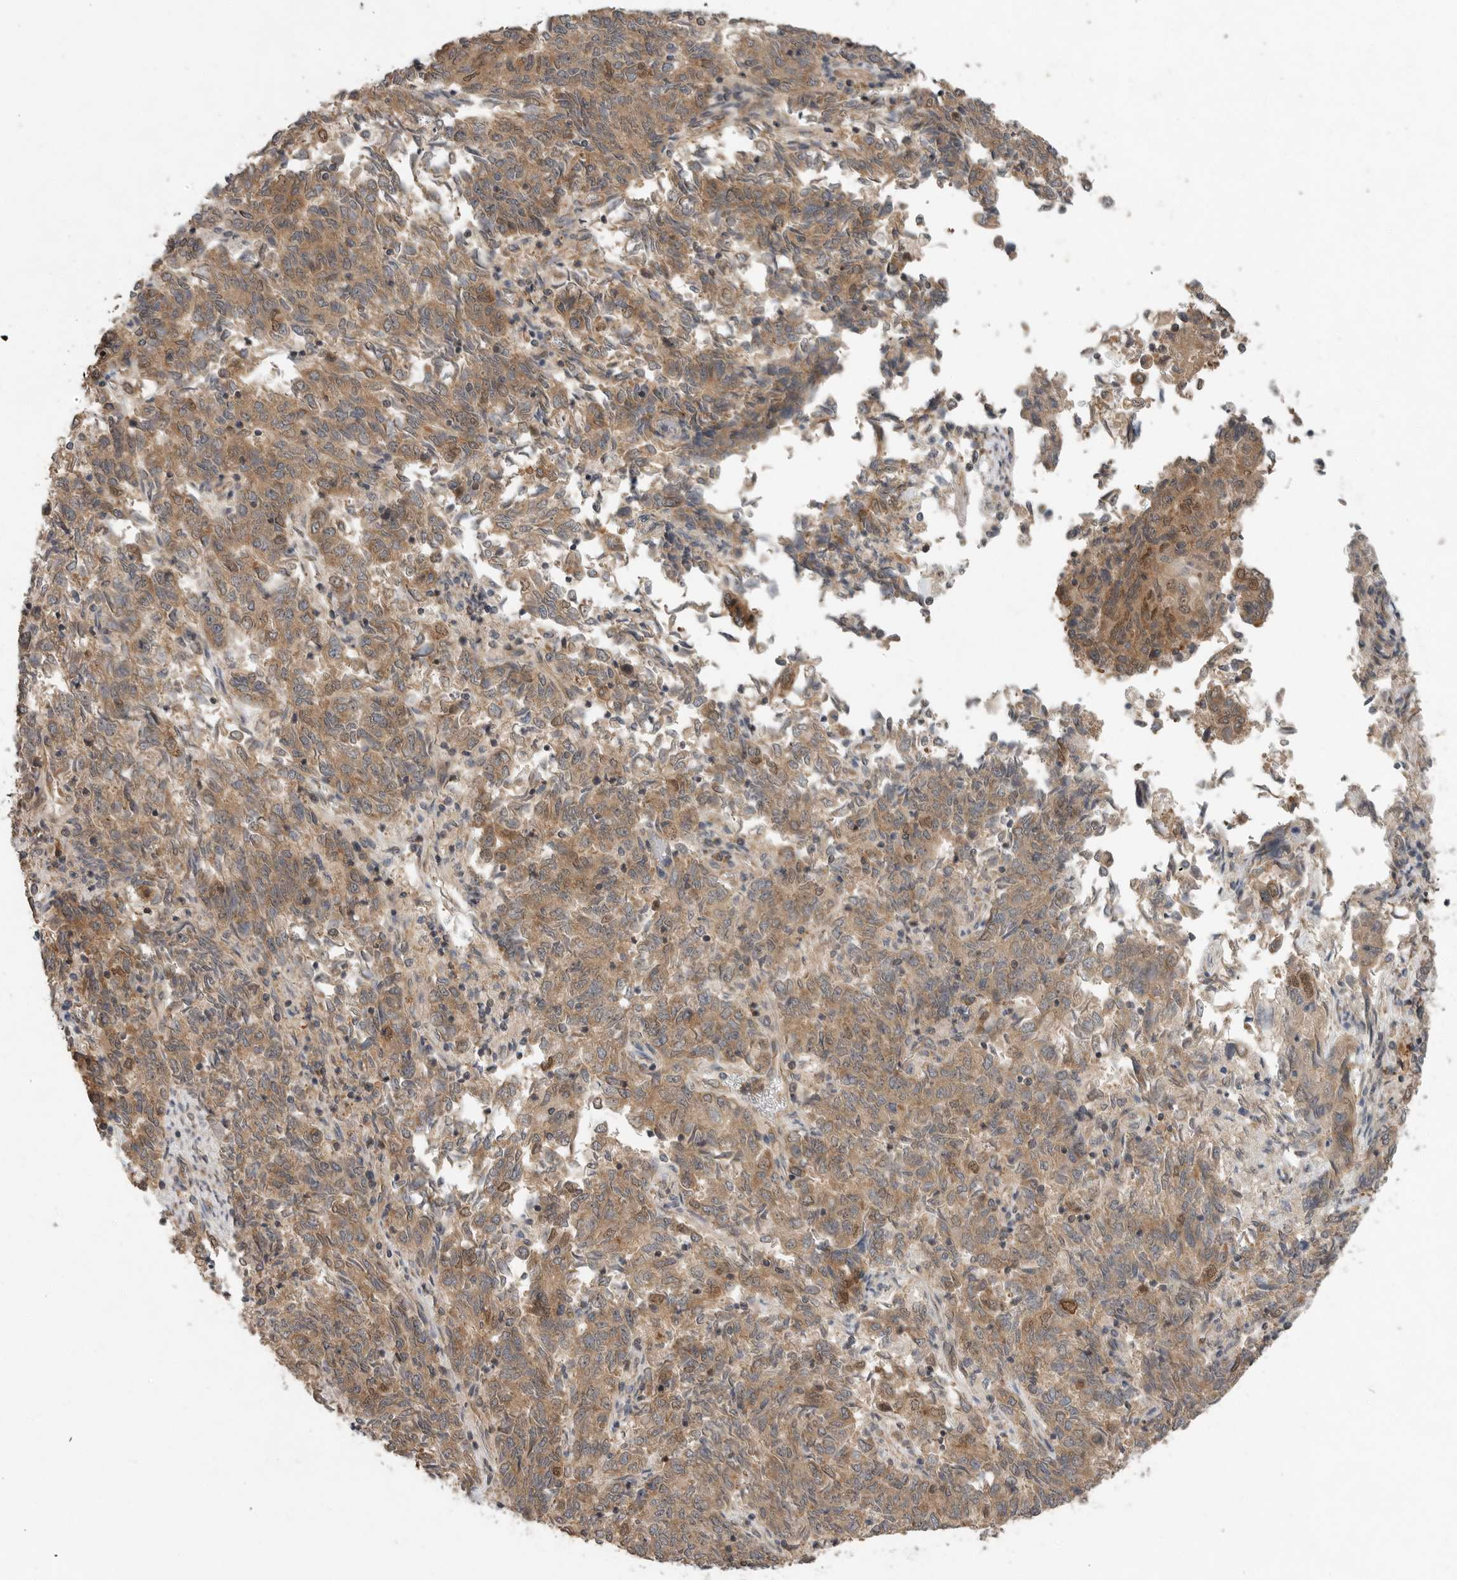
{"staining": {"intensity": "moderate", "quantity": ">75%", "location": "cytoplasmic/membranous,nuclear"}, "tissue": "endometrial cancer", "cell_type": "Tumor cells", "image_type": "cancer", "snomed": [{"axis": "morphology", "description": "Adenocarcinoma, NOS"}, {"axis": "topography", "description": "Endometrium"}], "caption": "Immunohistochemistry (IHC) (DAB (3,3'-diaminobenzidine)) staining of human adenocarcinoma (endometrial) exhibits moderate cytoplasmic/membranous and nuclear protein staining in approximately >75% of tumor cells.", "gene": "OSBPL9", "patient": {"sex": "female", "age": 80}}